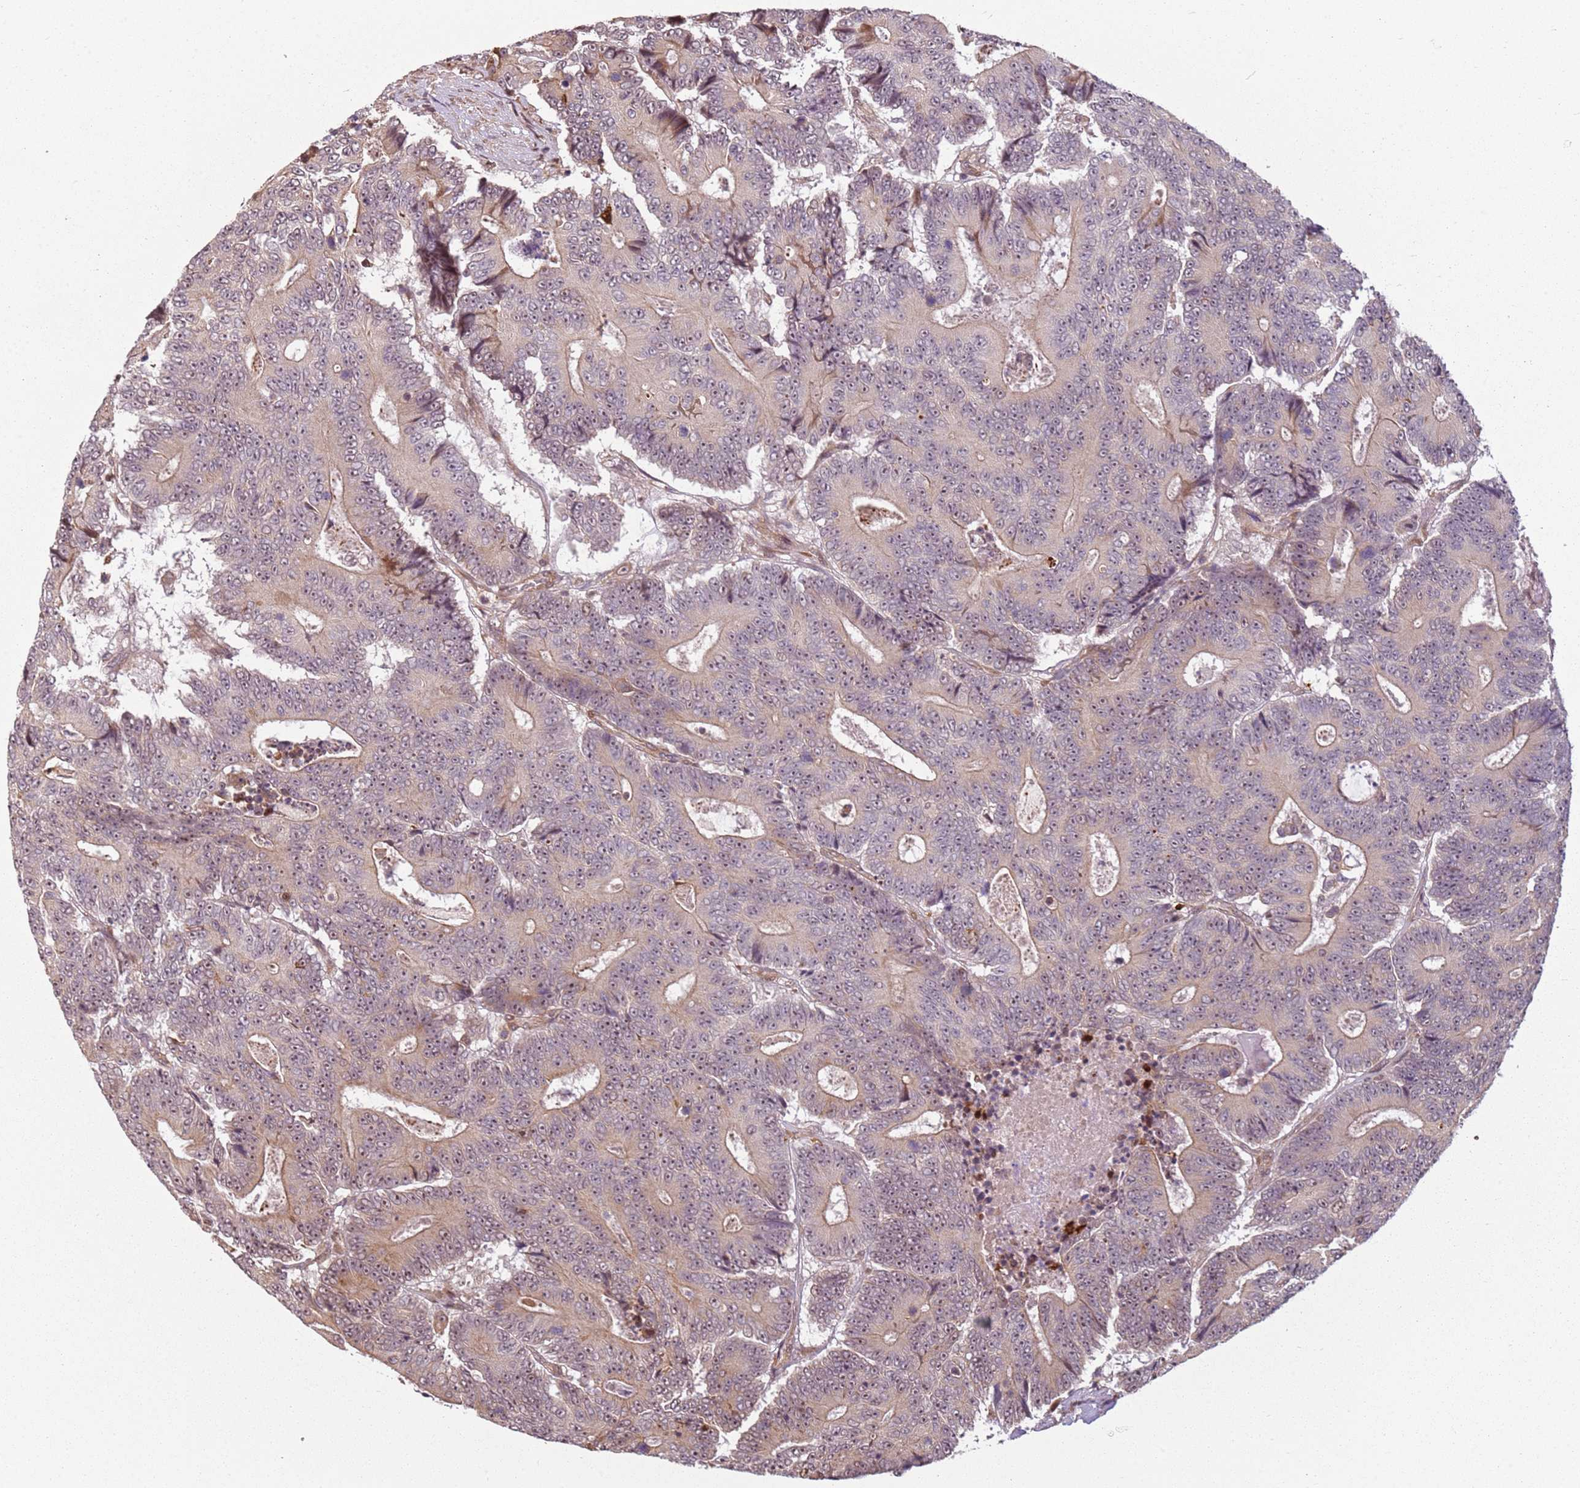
{"staining": {"intensity": "moderate", "quantity": "25%-75%", "location": "cytoplasmic/membranous,nuclear"}, "tissue": "colorectal cancer", "cell_type": "Tumor cells", "image_type": "cancer", "snomed": [{"axis": "morphology", "description": "Adenocarcinoma, NOS"}, {"axis": "topography", "description": "Colon"}], "caption": "There is medium levels of moderate cytoplasmic/membranous and nuclear staining in tumor cells of colorectal adenocarcinoma, as demonstrated by immunohistochemical staining (brown color).", "gene": "CHURC1", "patient": {"sex": "male", "age": 83}}